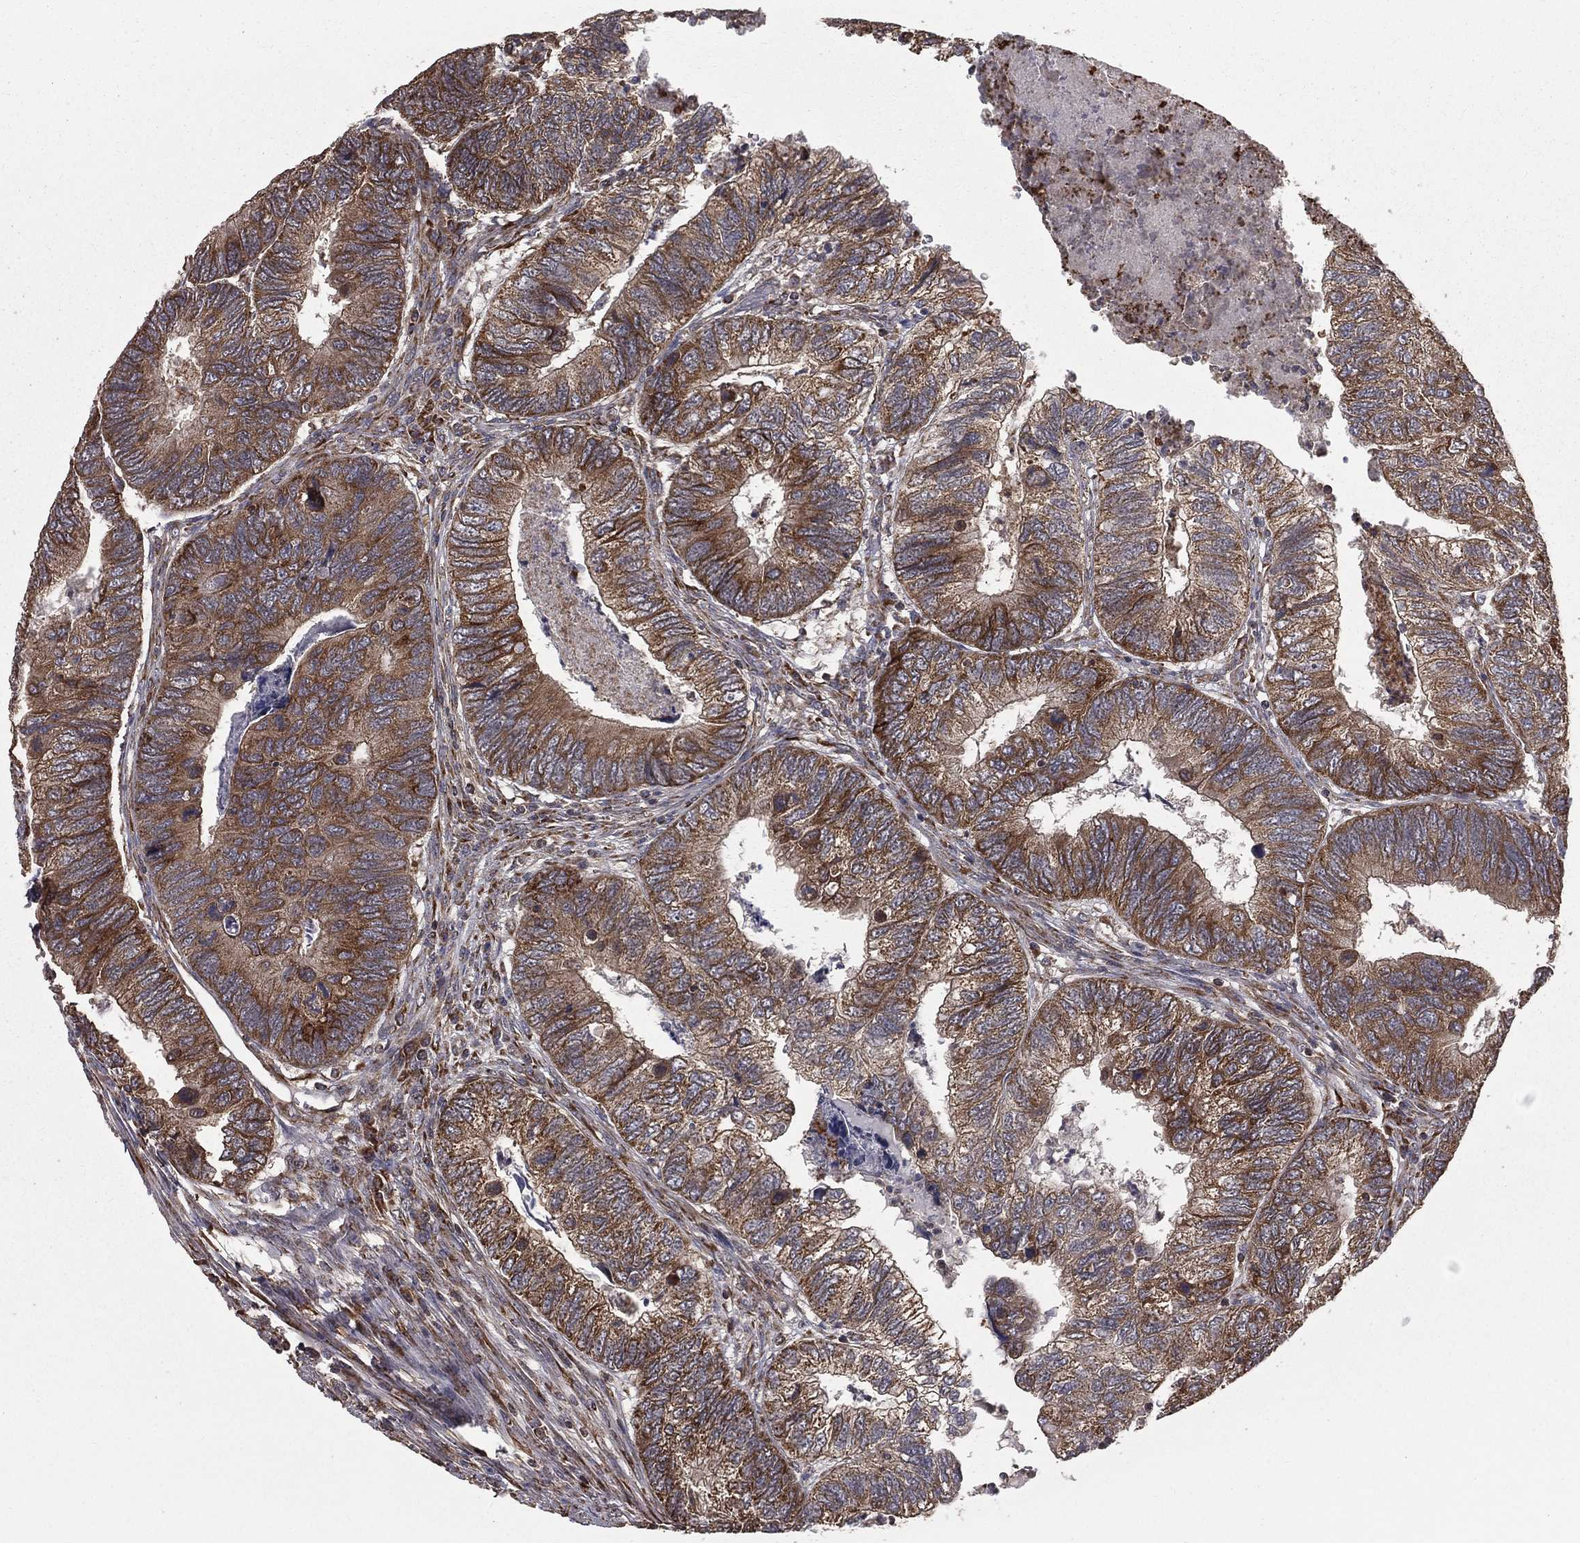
{"staining": {"intensity": "moderate", "quantity": ">75%", "location": "cytoplasmic/membranous"}, "tissue": "colorectal cancer", "cell_type": "Tumor cells", "image_type": "cancer", "snomed": [{"axis": "morphology", "description": "Adenocarcinoma, NOS"}, {"axis": "topography", "description": "Colon"}], "caption": "Protein expression analysis of human colorectal cancer reveals moderate cytoplasmic/membranous positivity in approximately >75% of tumor cells.", "gene": "OLFML1", "patient": {"sex": "female", "age": 67}}